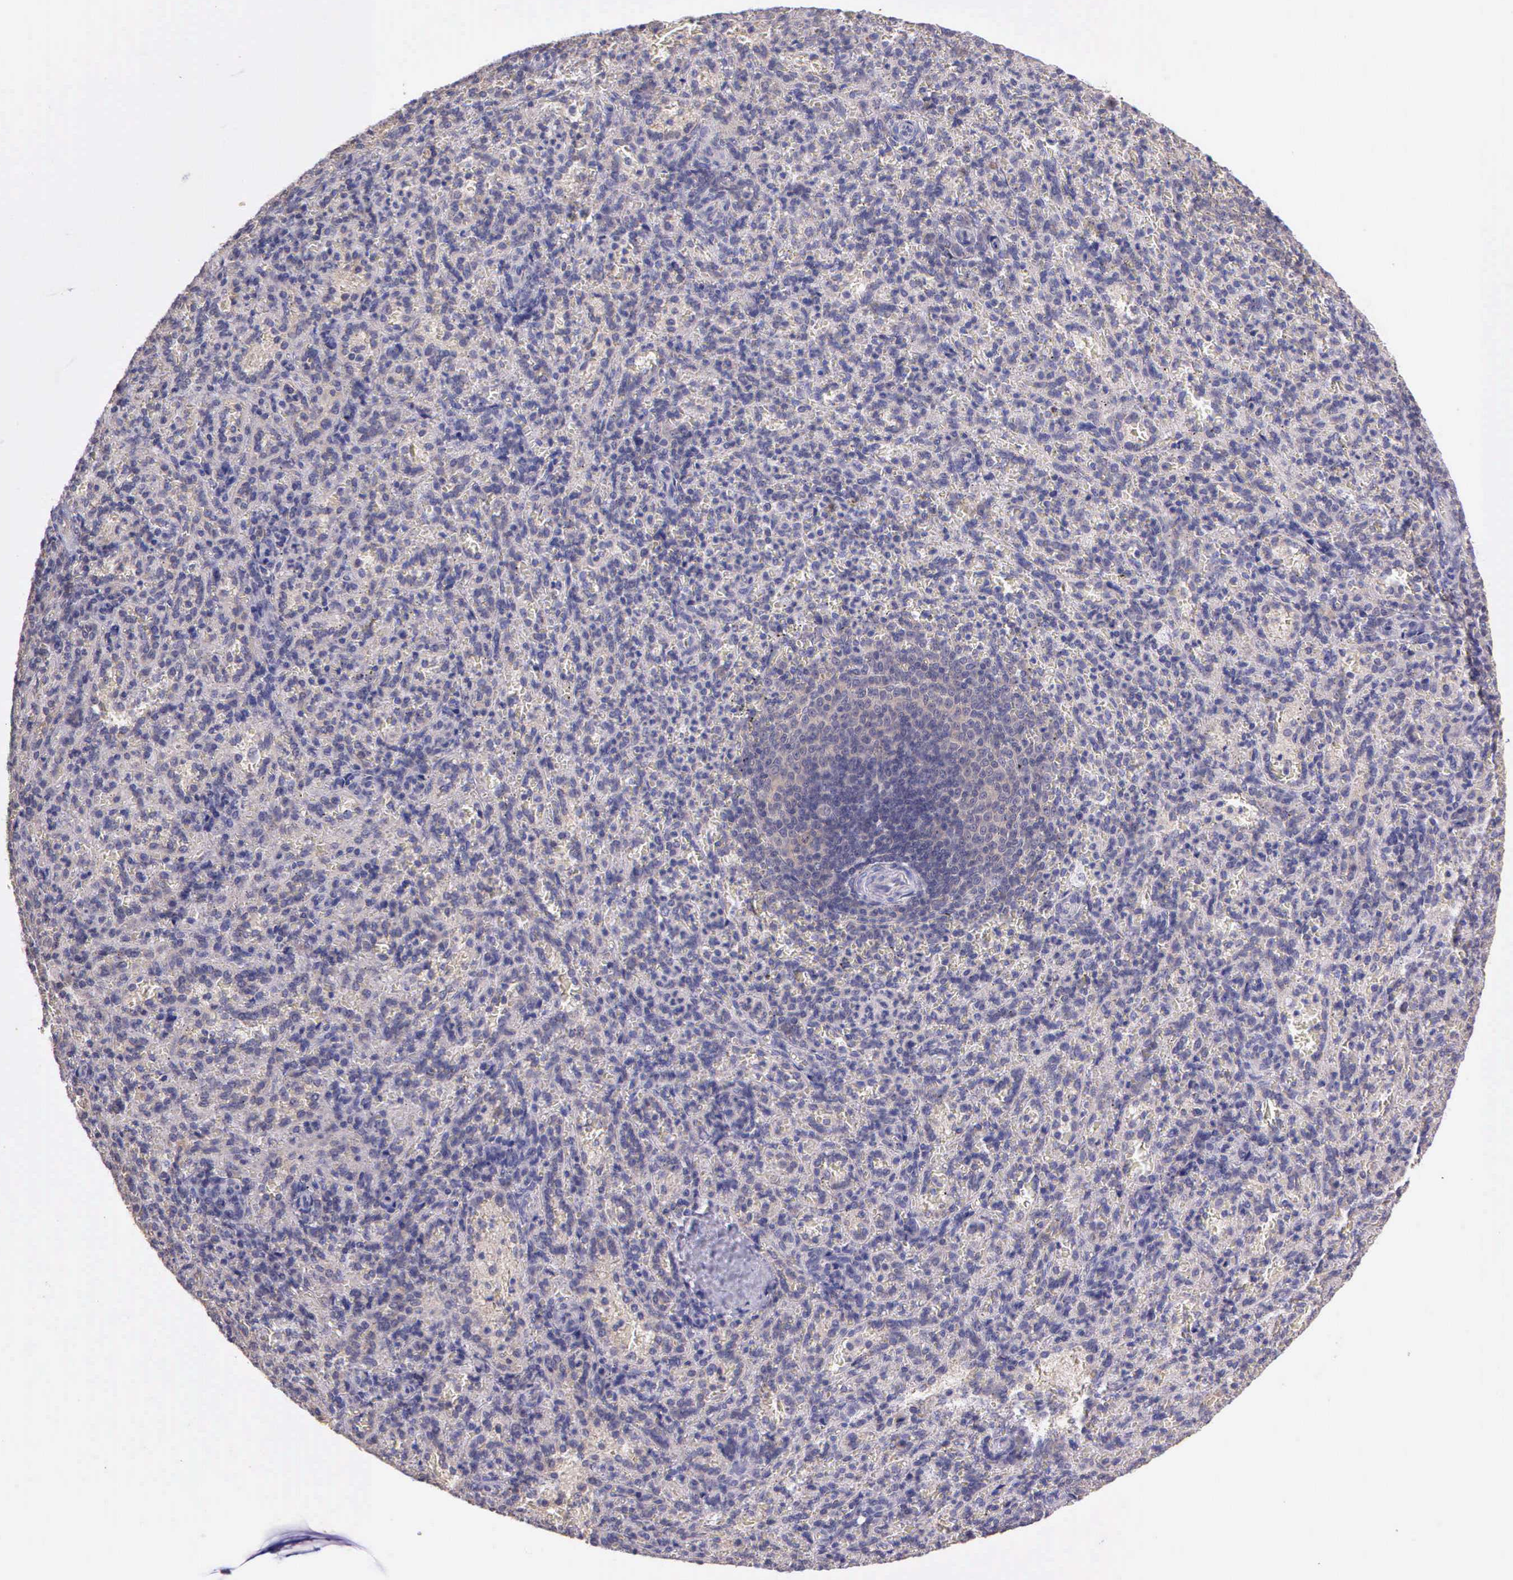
{"staining": {"intensity": "negative", "quantity": "none", "location": "none"}, "tissue": "spleen", "cell_type": "Cells in red pulp", "image_type": "normal", "snomed": [{"axis": "morphology", "description": "Normal tissue, NOS"}, {"axis": "topography", "description": "Spleen"}], "caption": "High magnification brightfield microscopy of unremarkable spleen stained with DAB (3,3'-diaminobenzidine) (brown) and counterstained with hematoxylin (blue): cells in red pulp show no significant expression.", "gene": "IGBP1P2", "patient": {"sex": "female", "age": 21}}